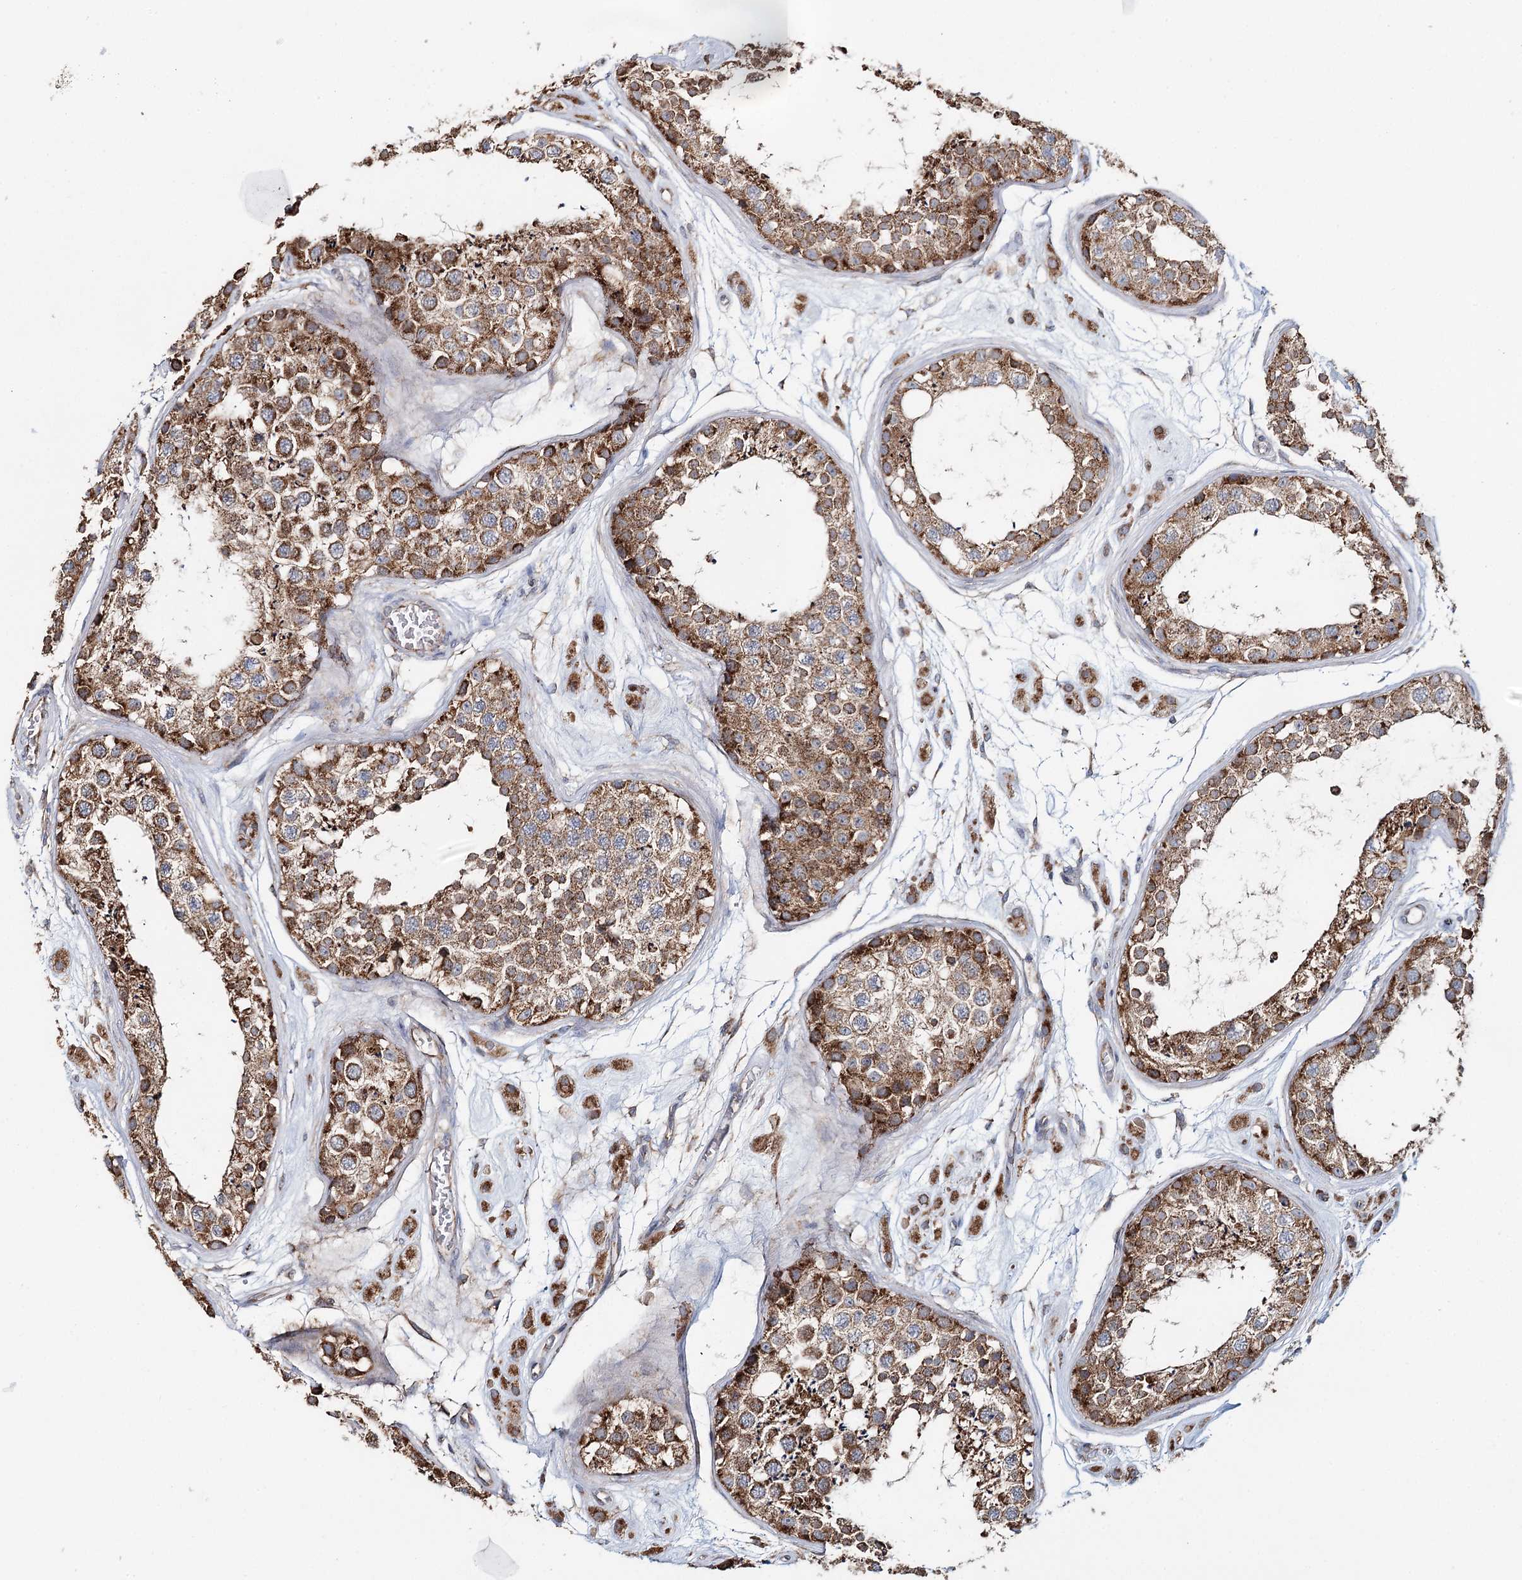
{"staining": {"intensity": "moderate", "quantity": ">75%", "location": "cytoplasmic/membranous"}, "tissue": "testis", "cell_type": "Cells in seminiferous ducts", "image_type": "normal", "snomed": [{"axis": "morphology", "description": "Normal tissue, NOS"}, {"axis": "topography", "description": "Testis"}], "caption": "Protein analysis of benign testis demonstrates moderate cytoplasmic/membranous positivity in approximately >75% of cells in seminiferous ducts.", "gene": "APH1A", "patient": {"sex": "male", "age": 25}}